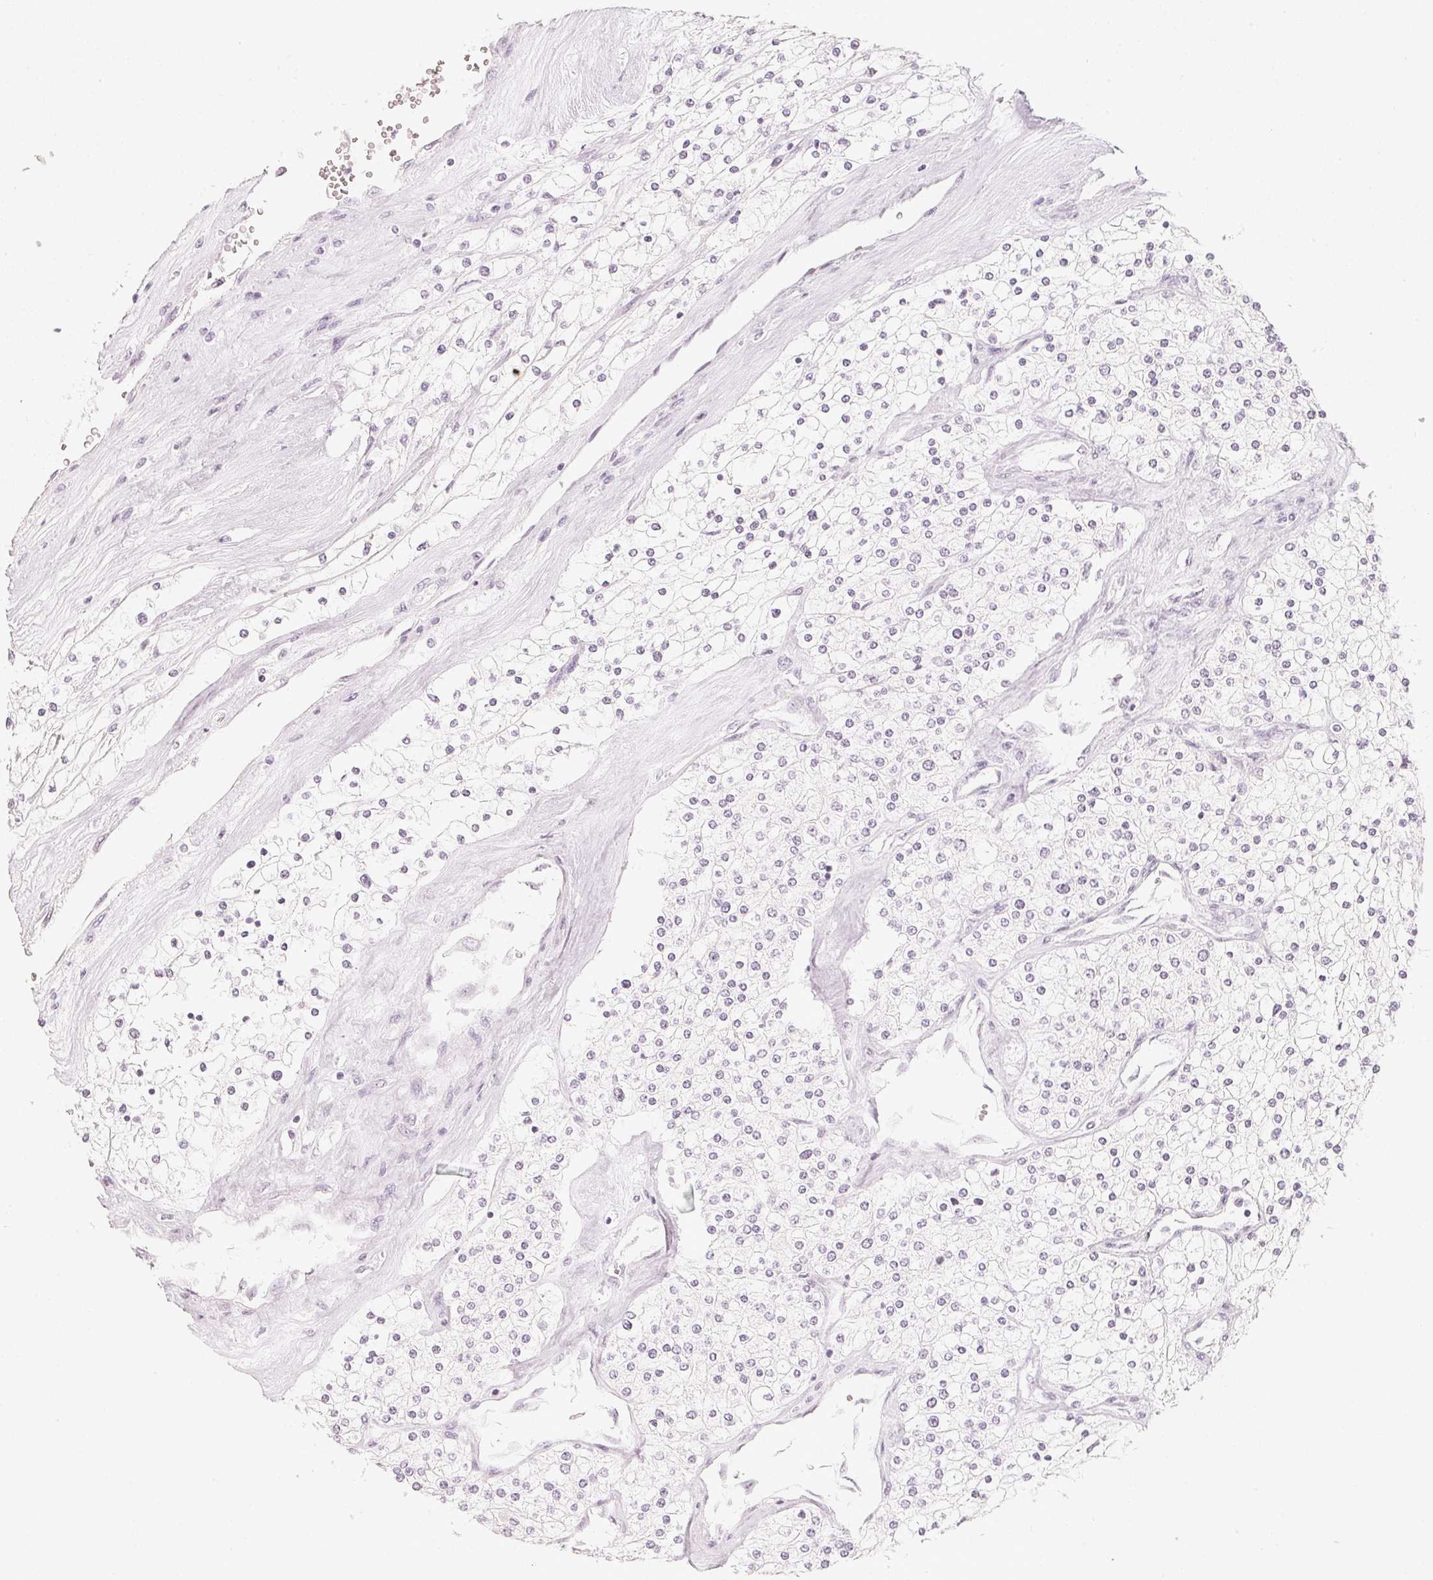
{"staining": {"intensity": "negative", "quantity": "none", "location": "none"}, "tissue": "renal cancer", "cell_type": "Tumor cells", "image_type": "cancer", "snomed": [{"axis": "morphology", "description": "Adenocarcinoma, NOS"}, {"axis": "topography", "description": "Kidney"}], "caption": "This histopathology image is of renal cancer stained with immunohistochemistry to label a protein in brown with the nuclei are counter-stained blue. There is no positivity in tumor cells. (DAB (3,3'-diaminobenzidine) immunohistochemistry (IHC) visualized using brightfield microscopy, high magnification).", "gene": "SLC22A8", "patient": {"sex": "male", "age": 80}}